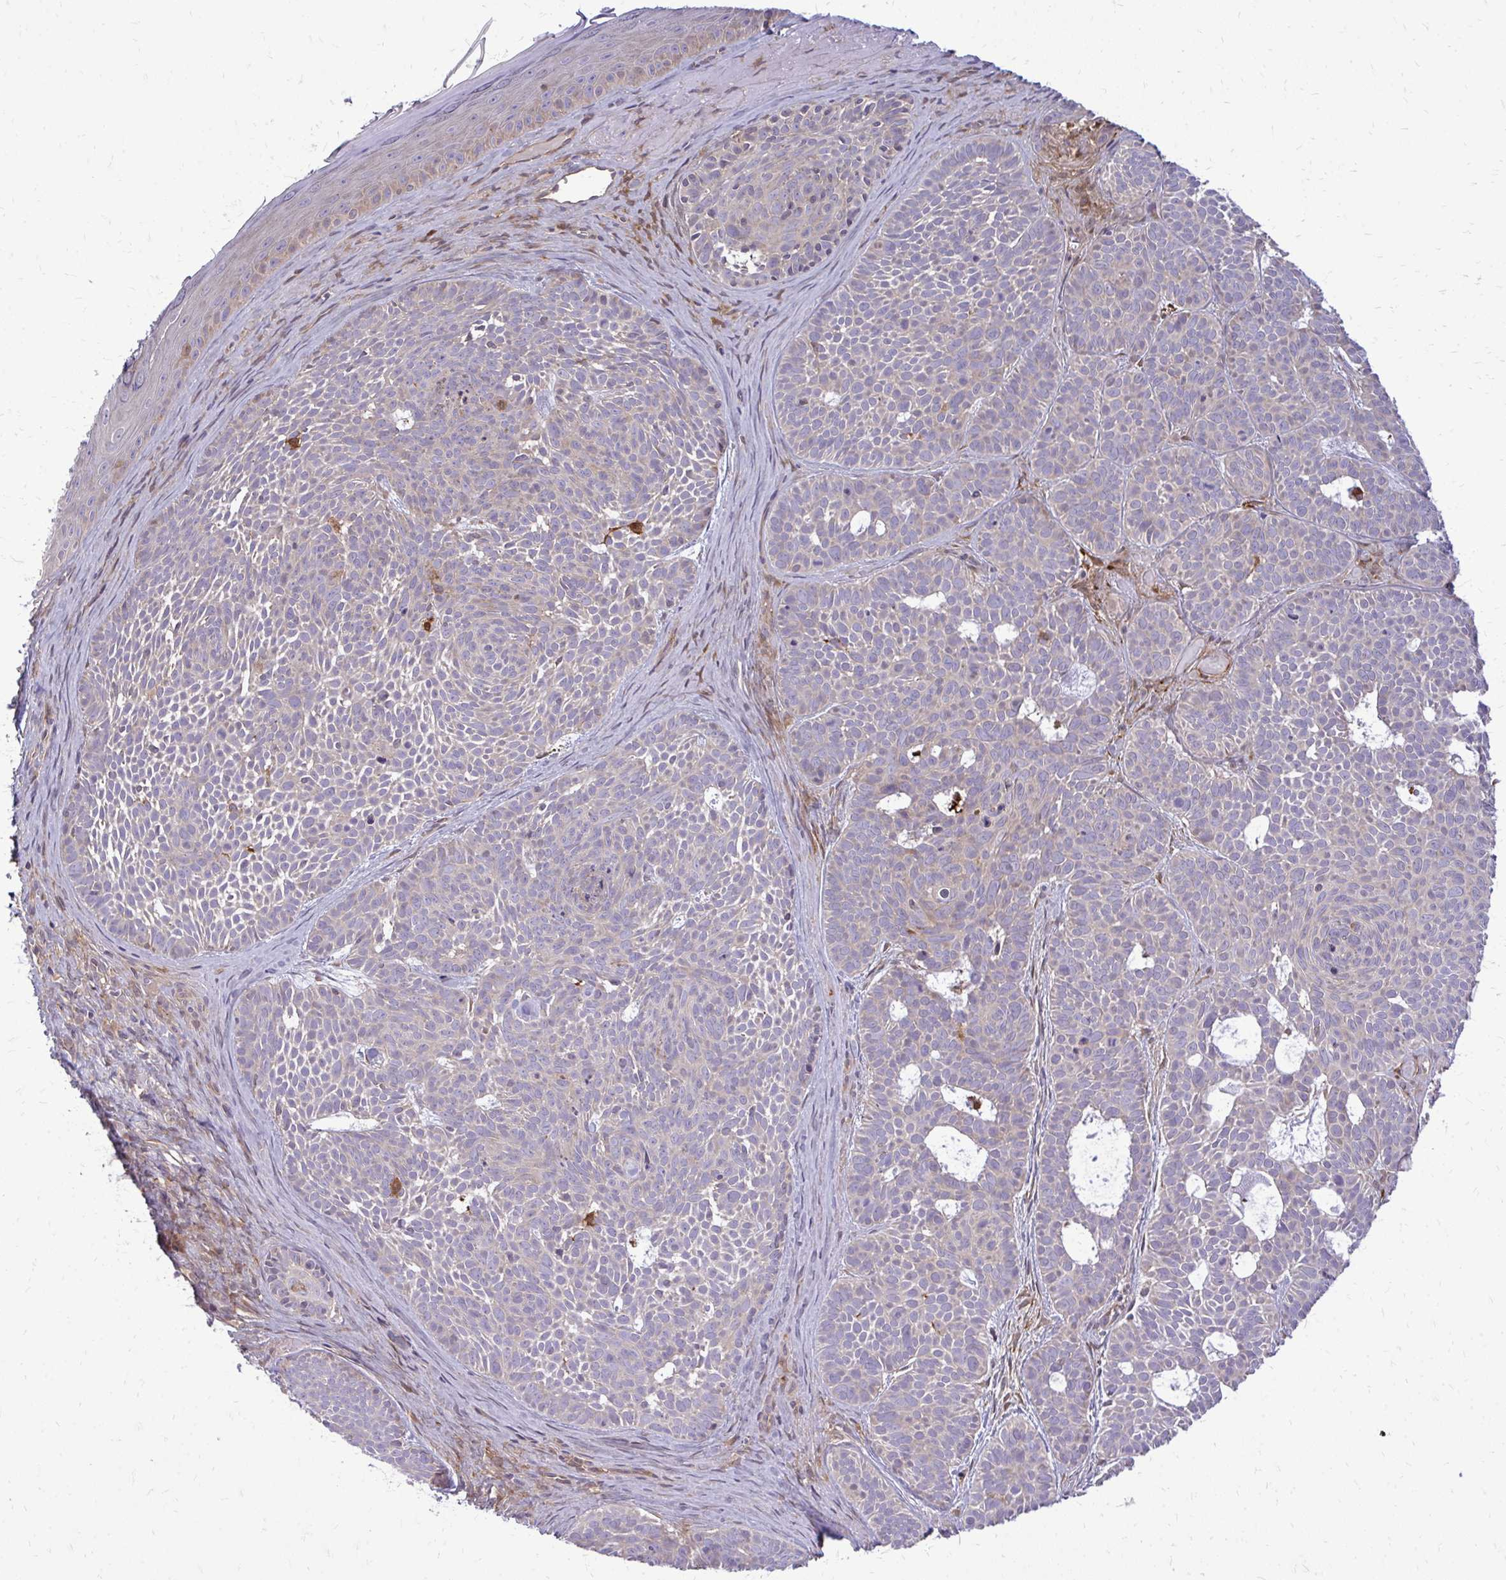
{"staining": {"intensity": "negative", "quantity": "none", "location": "none"}, "tissue": "skin cancer", "cell_type": "Tumor cells", "image_type": "cancer", "snomed": [{"axis": "morphology", "description": "Basal cell carcinoma"}, {"axis": "topography", "description": "Skin"}], "caption": "Photomicrograph shows no significant protein positivity in tumor cells of skin cancer. The staining was performed using DAB (3,3'-diaminobenzidine) to visualize the protein expression in brown, while the nuclei were stained in blue with hematoxylin (Magnification: 20x).", "gene": "OXNAD1", "patient": {"sex": "male", "age": 81}}